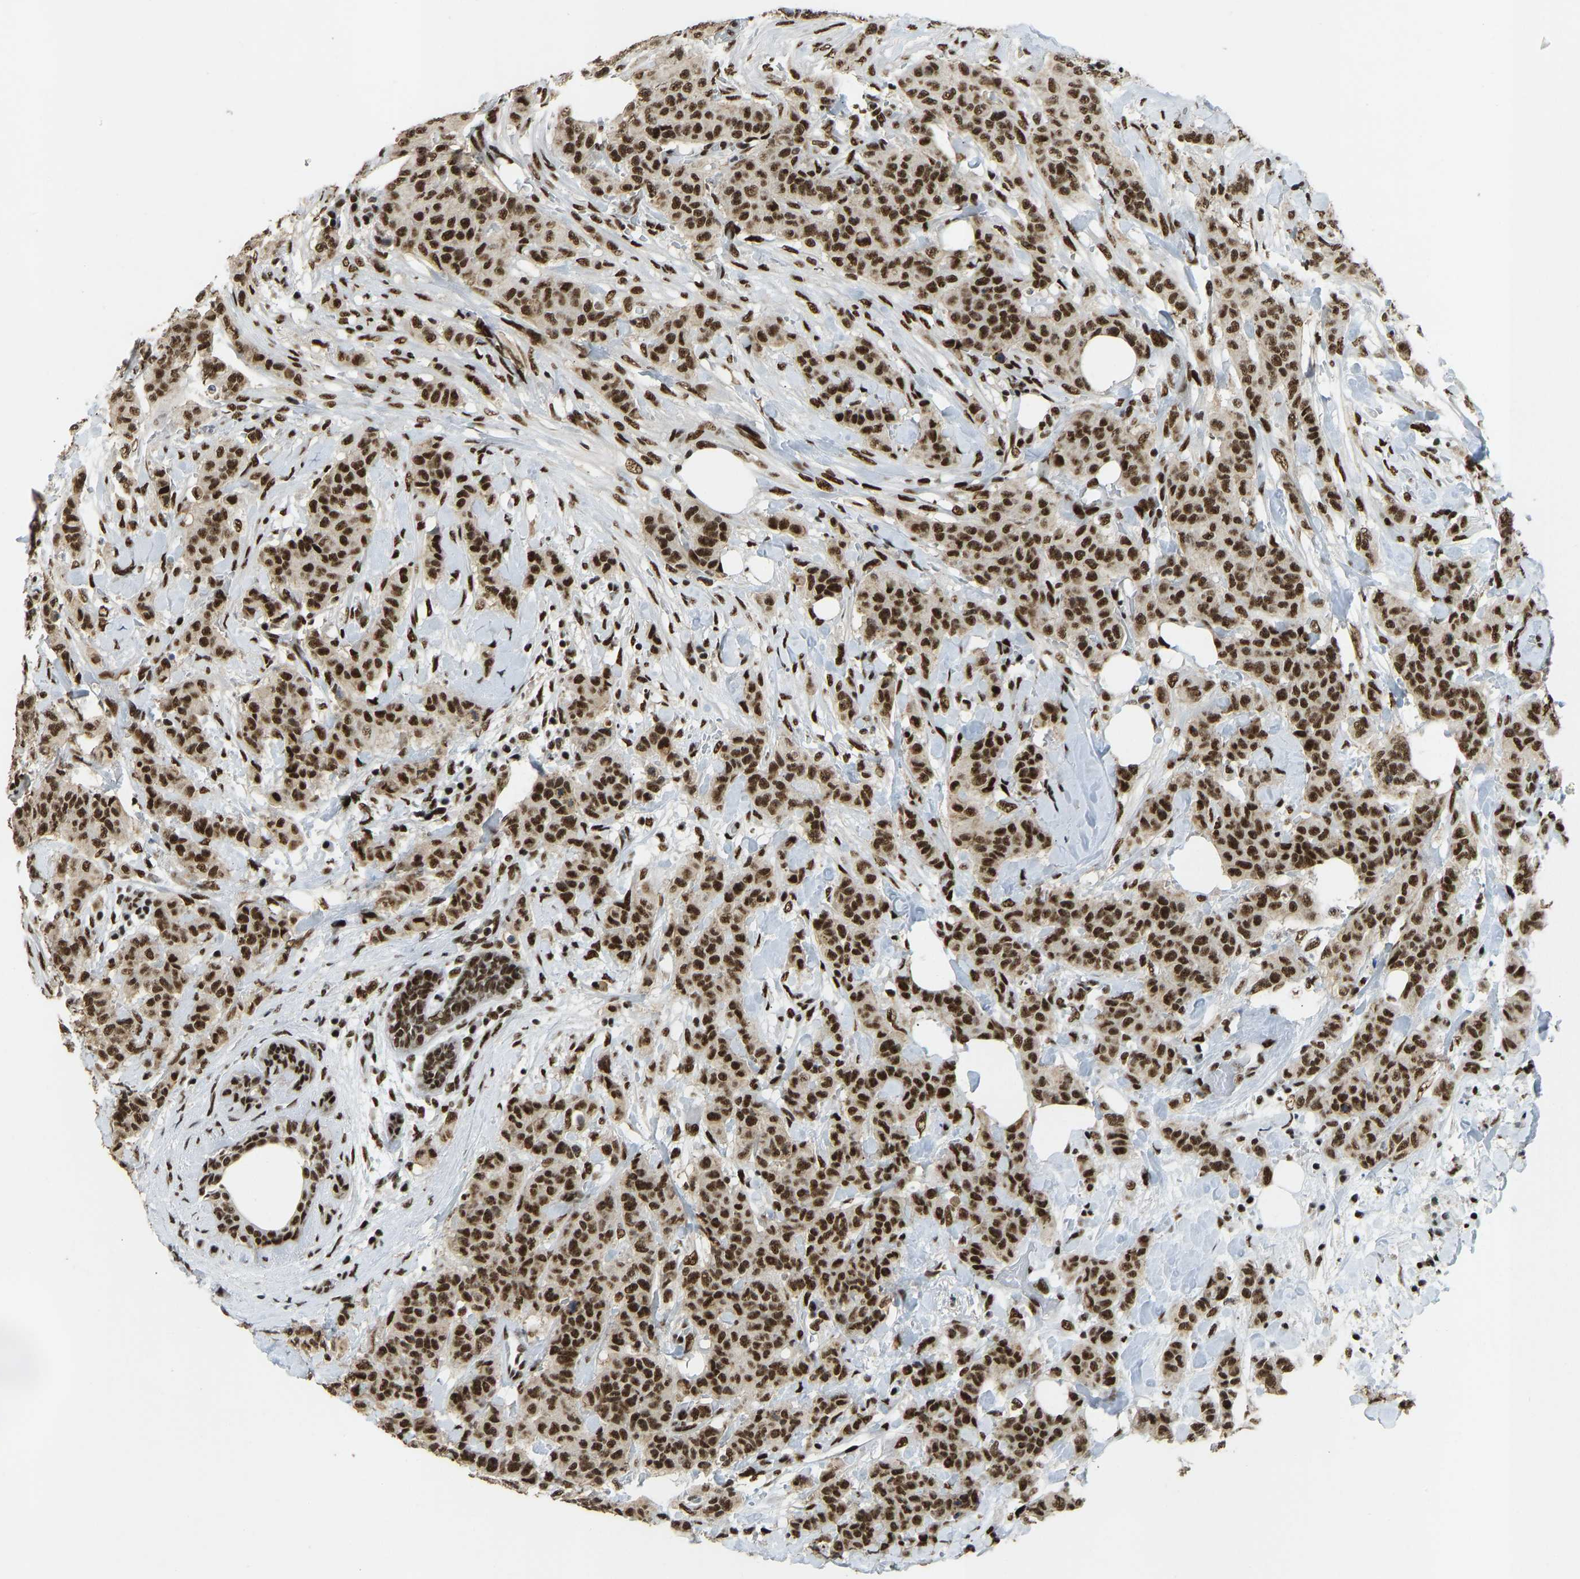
{"staining": {"intensity": "strong", "quantity": ">75%", "location": "nuclear"}, "tissue": "breast cancer", "cell_type": "Tumor cells", "image_type": "cancer", "snomed": [{"axis": "morphology", "description": "Normal tissue, NOS"}, {"axis": "morphology", "description": "Duct carcinoma"}, {"axis": "topography", "description": "Breast"}], "caption": "Protein analysis of breast cancer tissue displays strong nuclear expression in about >75% of tumor cells. (IHC, brightfield microscopy, high magnification).", "gene": "FOXK1", "patient": {"sex": "female", "age": 40}}